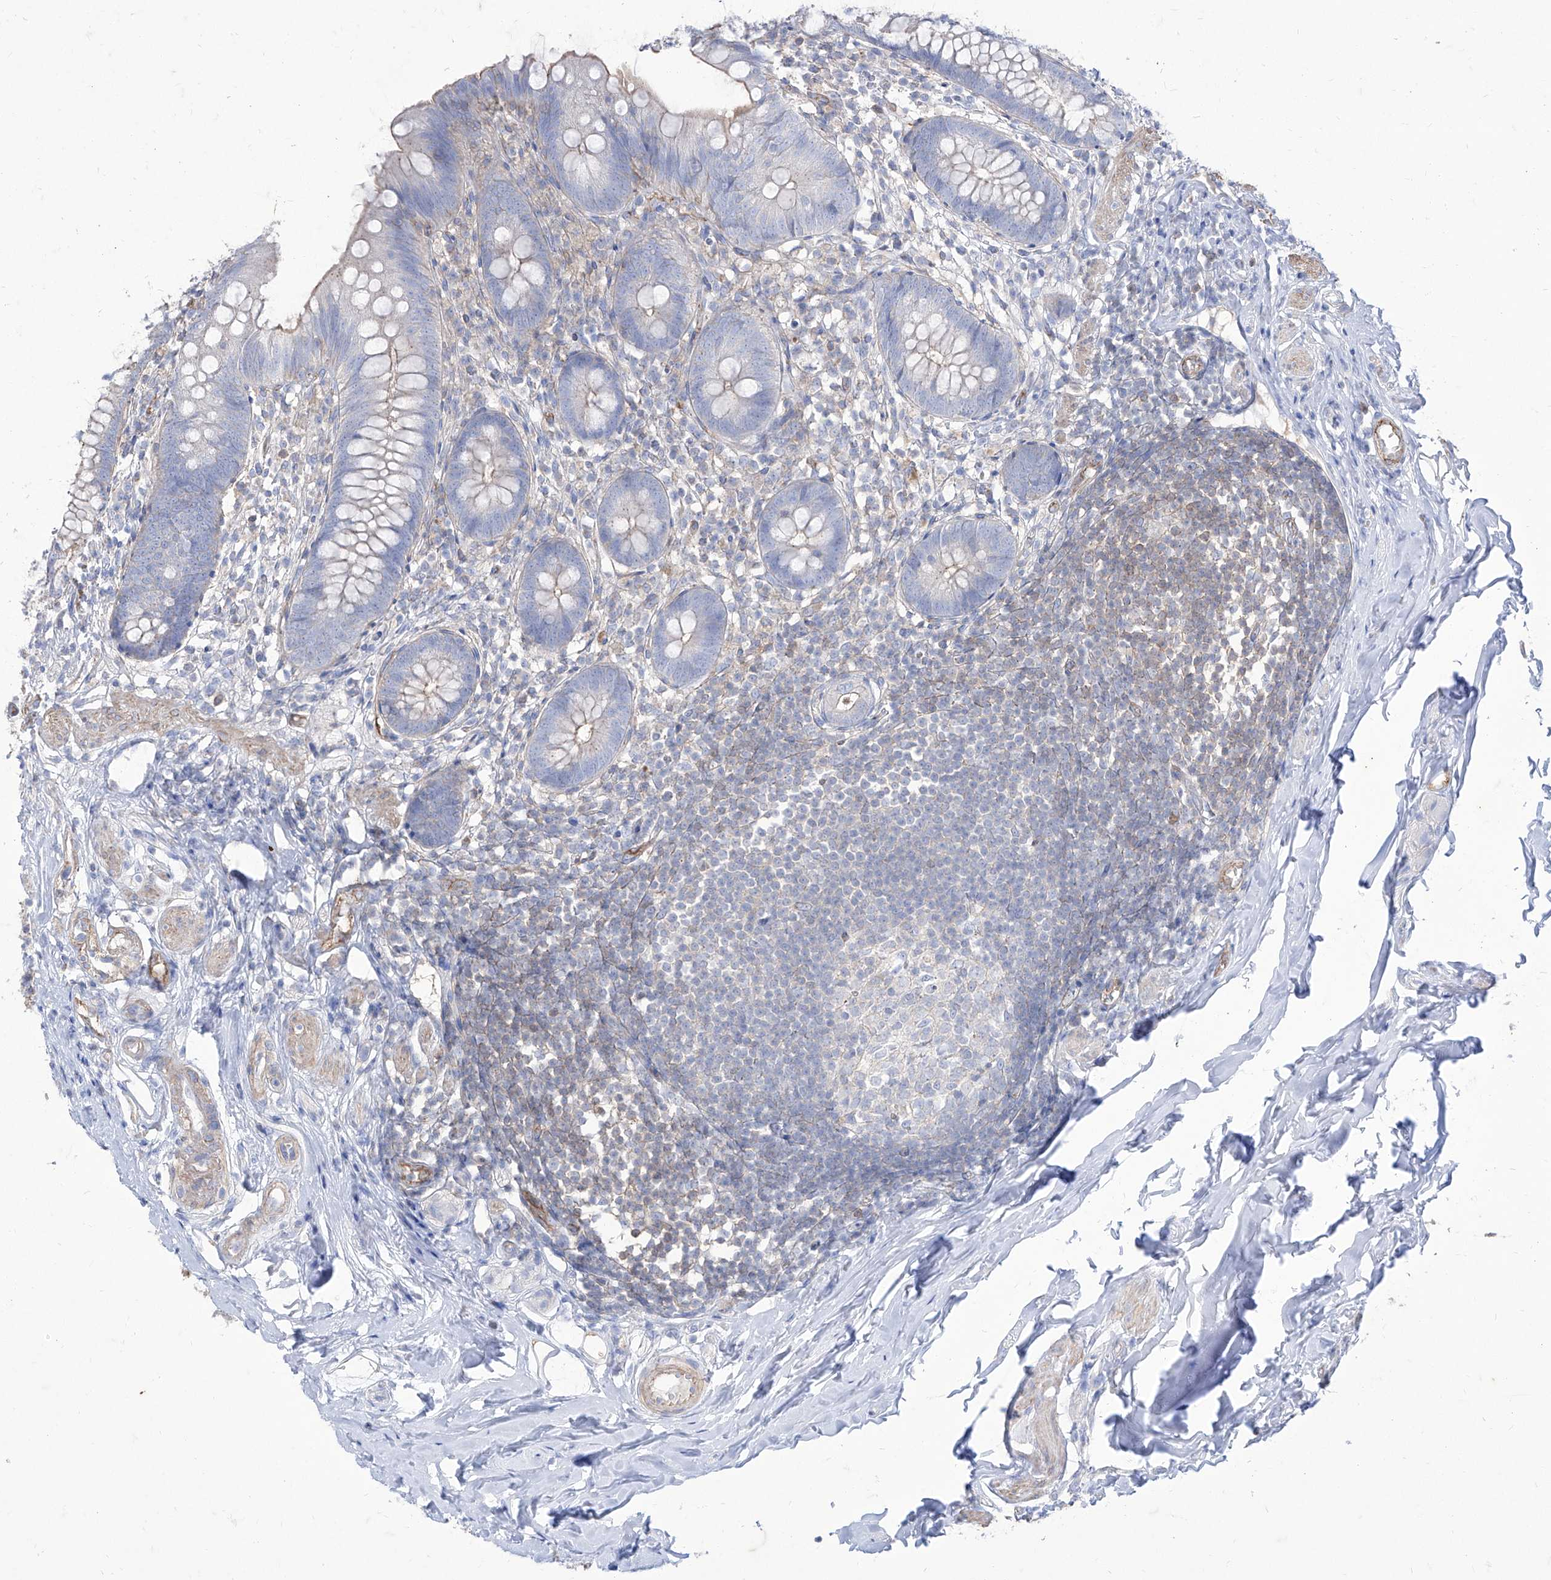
{"staining": {"intensity": "negative", "quantity": "none", "location": "none"}, "tissue": "appendix", "cell_type": "Glandular cells", "image_type": "normal", "snomed": [{"axis": "morphology", "description": "Normal tissue, NOS"}, {"axis": "topography", "description": "Appendix"}], "caption": "IHC micrograph of normal appendix: human appendix stained with DAB shows no significant protein staining in glandular cells.", "gene": "C1orf74", "patient": {"sex": "female", "age": 62}}